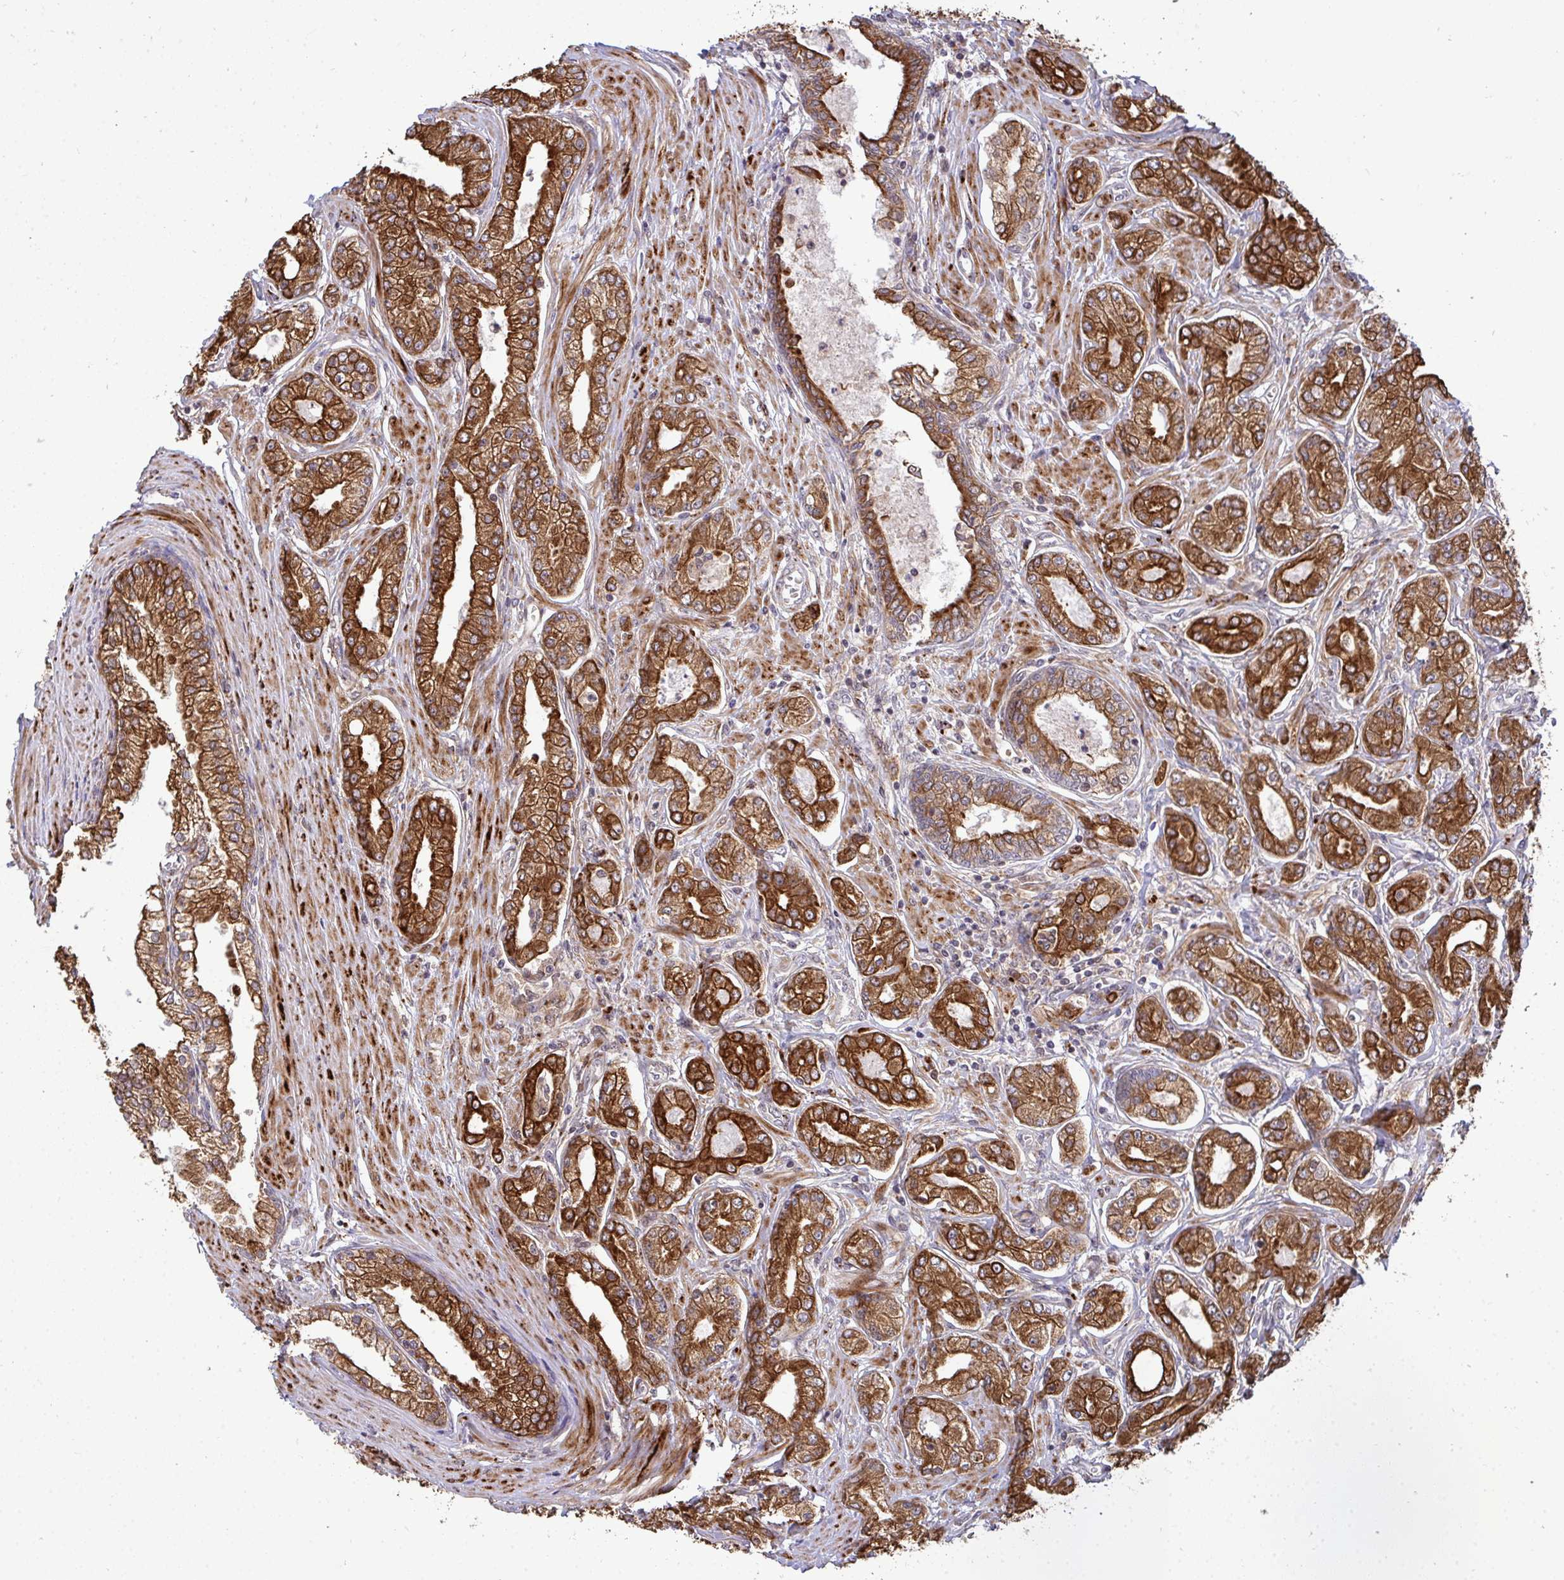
{"staining": {"intensity": "strong", "quantity": ">75%", "location": "cytoplasmic/membranous"}, "tissue": "prostate cancer", "cell_type": "Tumor cells", "image_type": "cancer", "snomed": [{"axis": "morphology", "description": "Adenocarcinoma, High grade"}, {"axis": "topography", "description": "Prostate"}], "caption": "Protein expression analysis of human prostate high-grade adenocarcinoma reveals strong cytoplasmic/membranous staining in about >75% of tumor cells.", "gene": "TRIM44", "patient": {"sex": "male", "age": 66}}